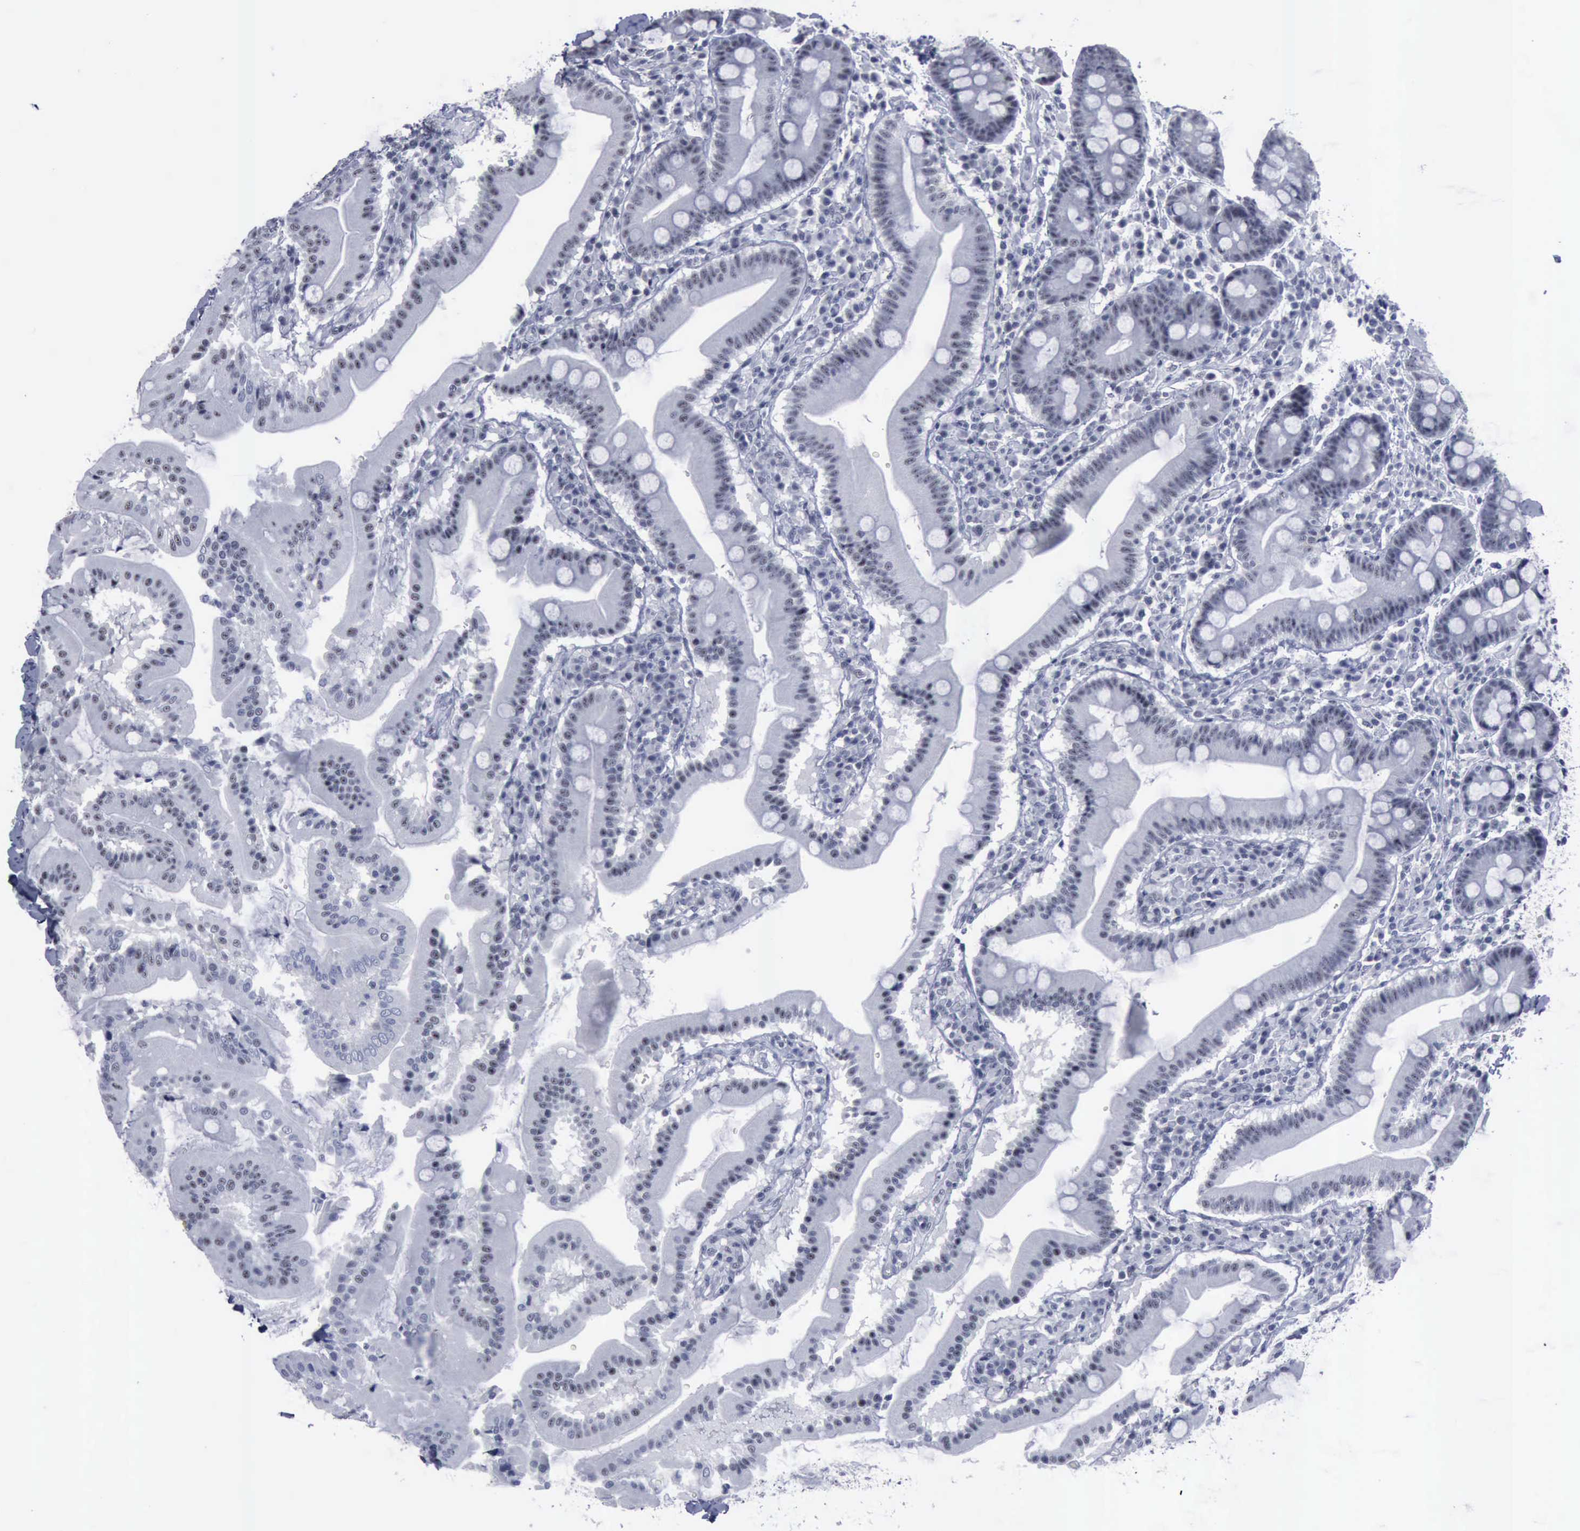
{"staining": {"intensity": "negative", "quantity": "none", "location": "none"}, "tissue": "duodenum", "cell_type": "Glandular cells", "image_type": "normal", "snomed": [{"axis": "morphology", "description": "Normal tissue, NOS"}, {"axis": "topography", "description": "Duodenum"}], "caption": "A histopathology image of human duodenum is negative for staining in glandular cells. (Stains: DAB (3,3'-diaminobenzidine) IHC with hematoxylin counter stain, Microscopy: brightfield microscopy at high magnification).", "gene": "BRD1", "patient": {"sex": "male", "age": 50}}